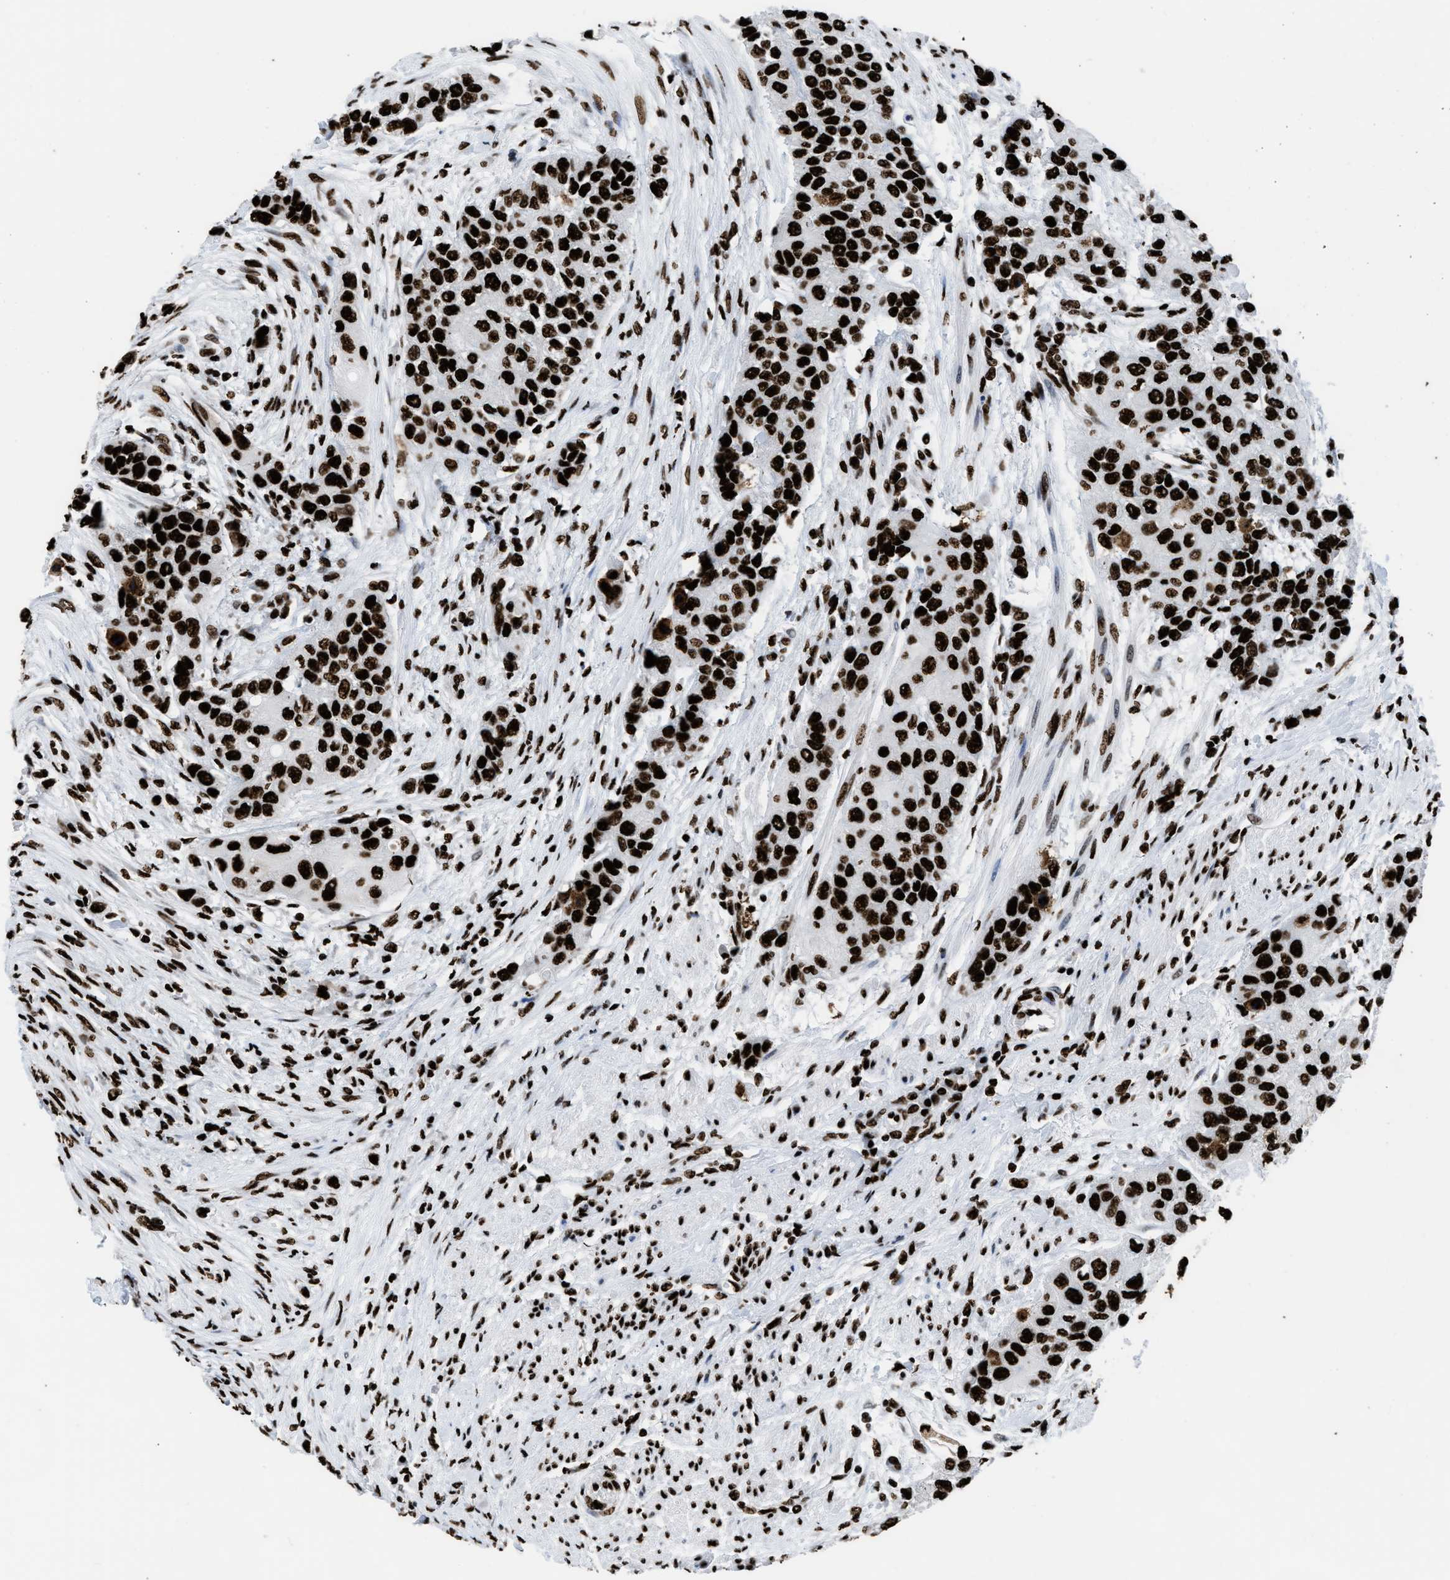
{"staining": {"intensity": "strong", "quantity": ">75%", "location": "nuclear"}, "tissue": "urothelial cancer", "cell_type": "Tumor cells", "image_type": "cancer", "snomed": [{"axis": "morphology", "description": "Urothelial carcinoma, High grade"}, {"axis": "topography", "description": "Urinary bladder"}], "caption": "Protein expression analysis of human high-grade urothelial carcinoma reveals strong nuclear expression in approximately >75% of tumor cells. The staining was performed using DAB to visualize the protein expression in brown, while the nuclei were stained in blue with hematoxylin (Magnification: 20x).", "gene": "HNRNPM", "patient": {"sex": "female", "age": 56}}